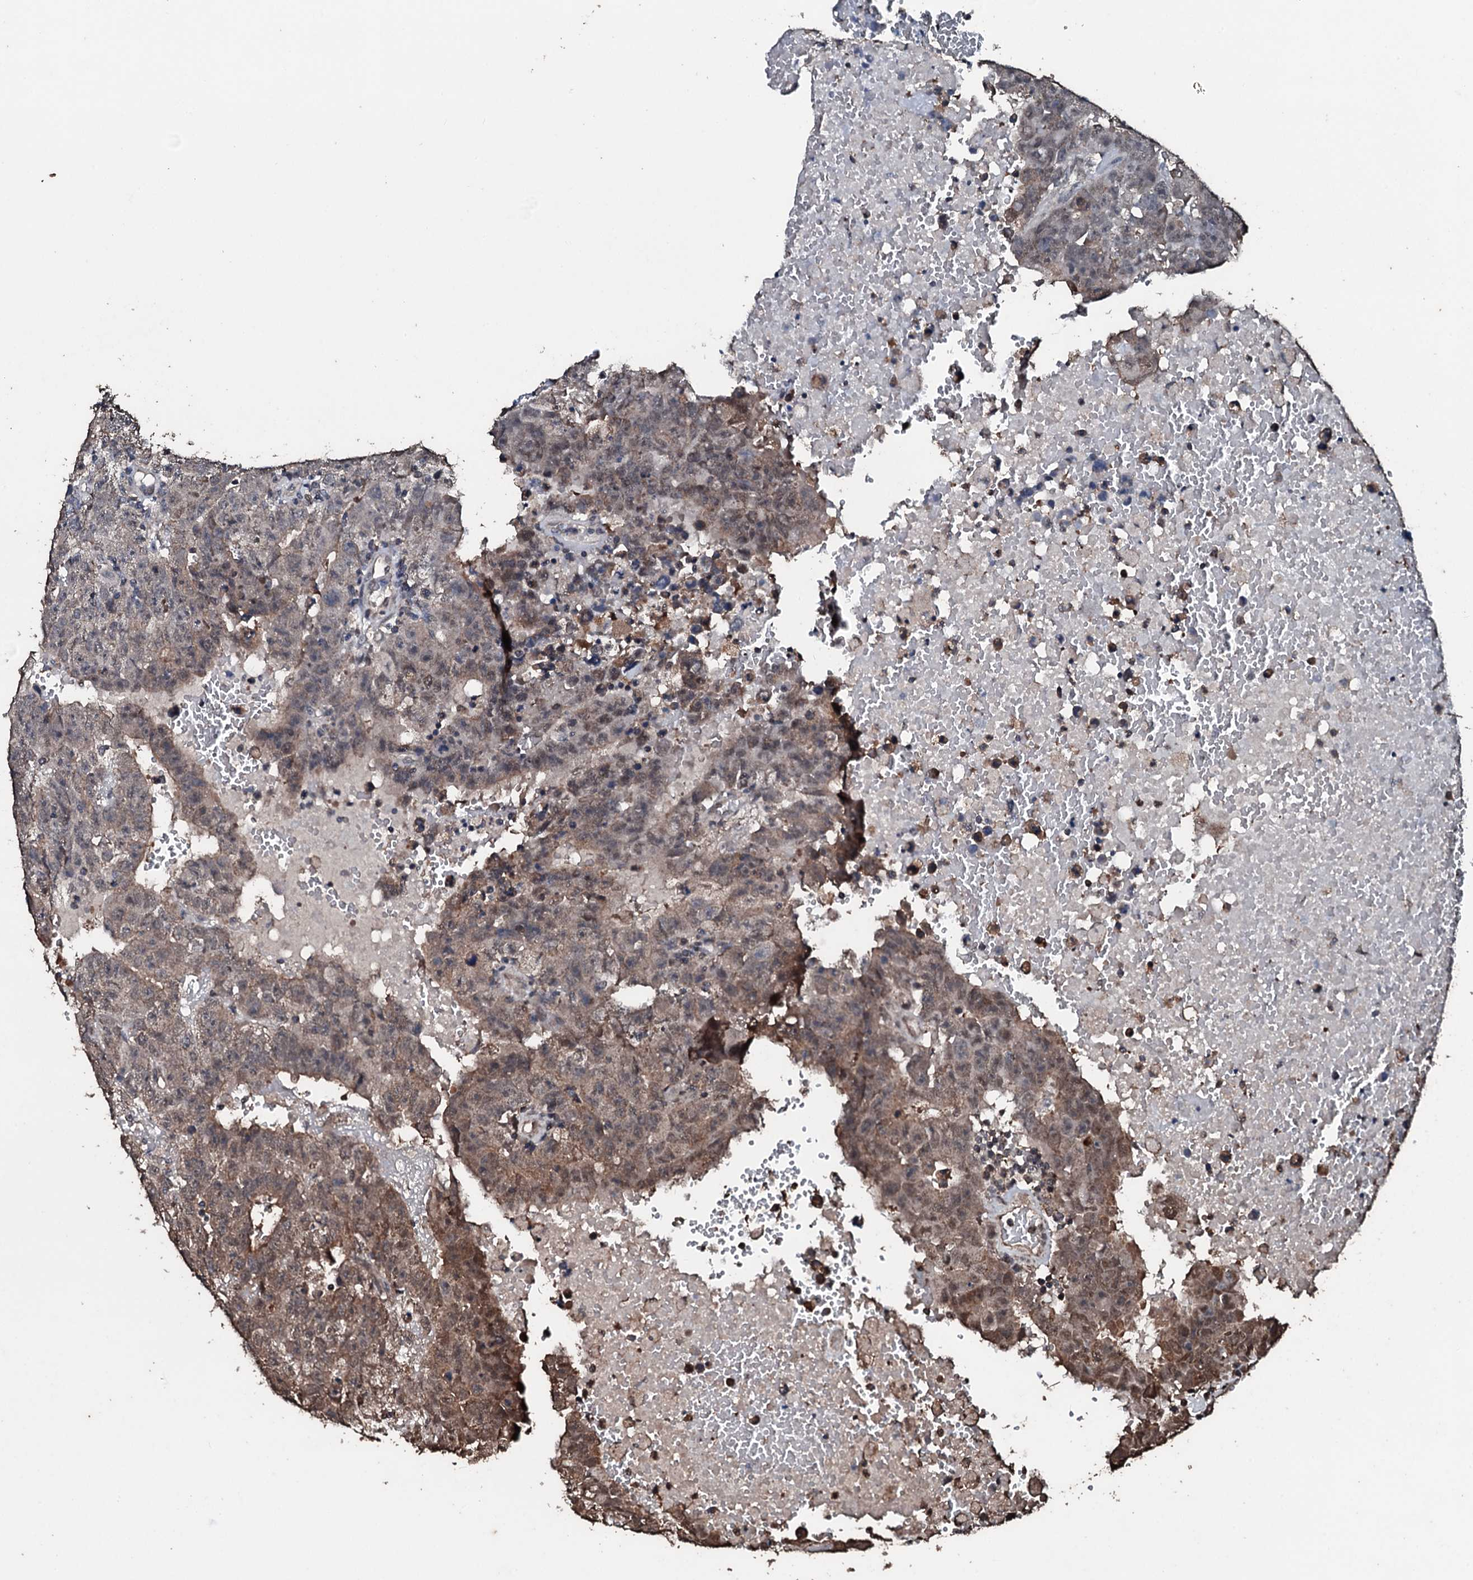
{"staining": {"intensity": "moderate", "quantity": ">75%", "location": "cytoplasmic/membranous,nuclear"}, "tissue": "testis cancer", "cell_type": "Tumor cells", "image_type": "cancer", "snomed": [{"axis": "morphology", "description": "Carcinoma, Embryonal, NOS"}, {"axis": "topography", "description": "Testis"}], "caption": "Immunohistochemistry of embryonal carcinoma (testis) shows medium levels of moderate cytoplasmic/membranous and nuclear expression in approximately >75% of tumor cells. (brown staining indicates protein expression, while blue staining denotes nuclei).", "gene": "FAAP24", "patient": {"sex": "male", "age": 25}}